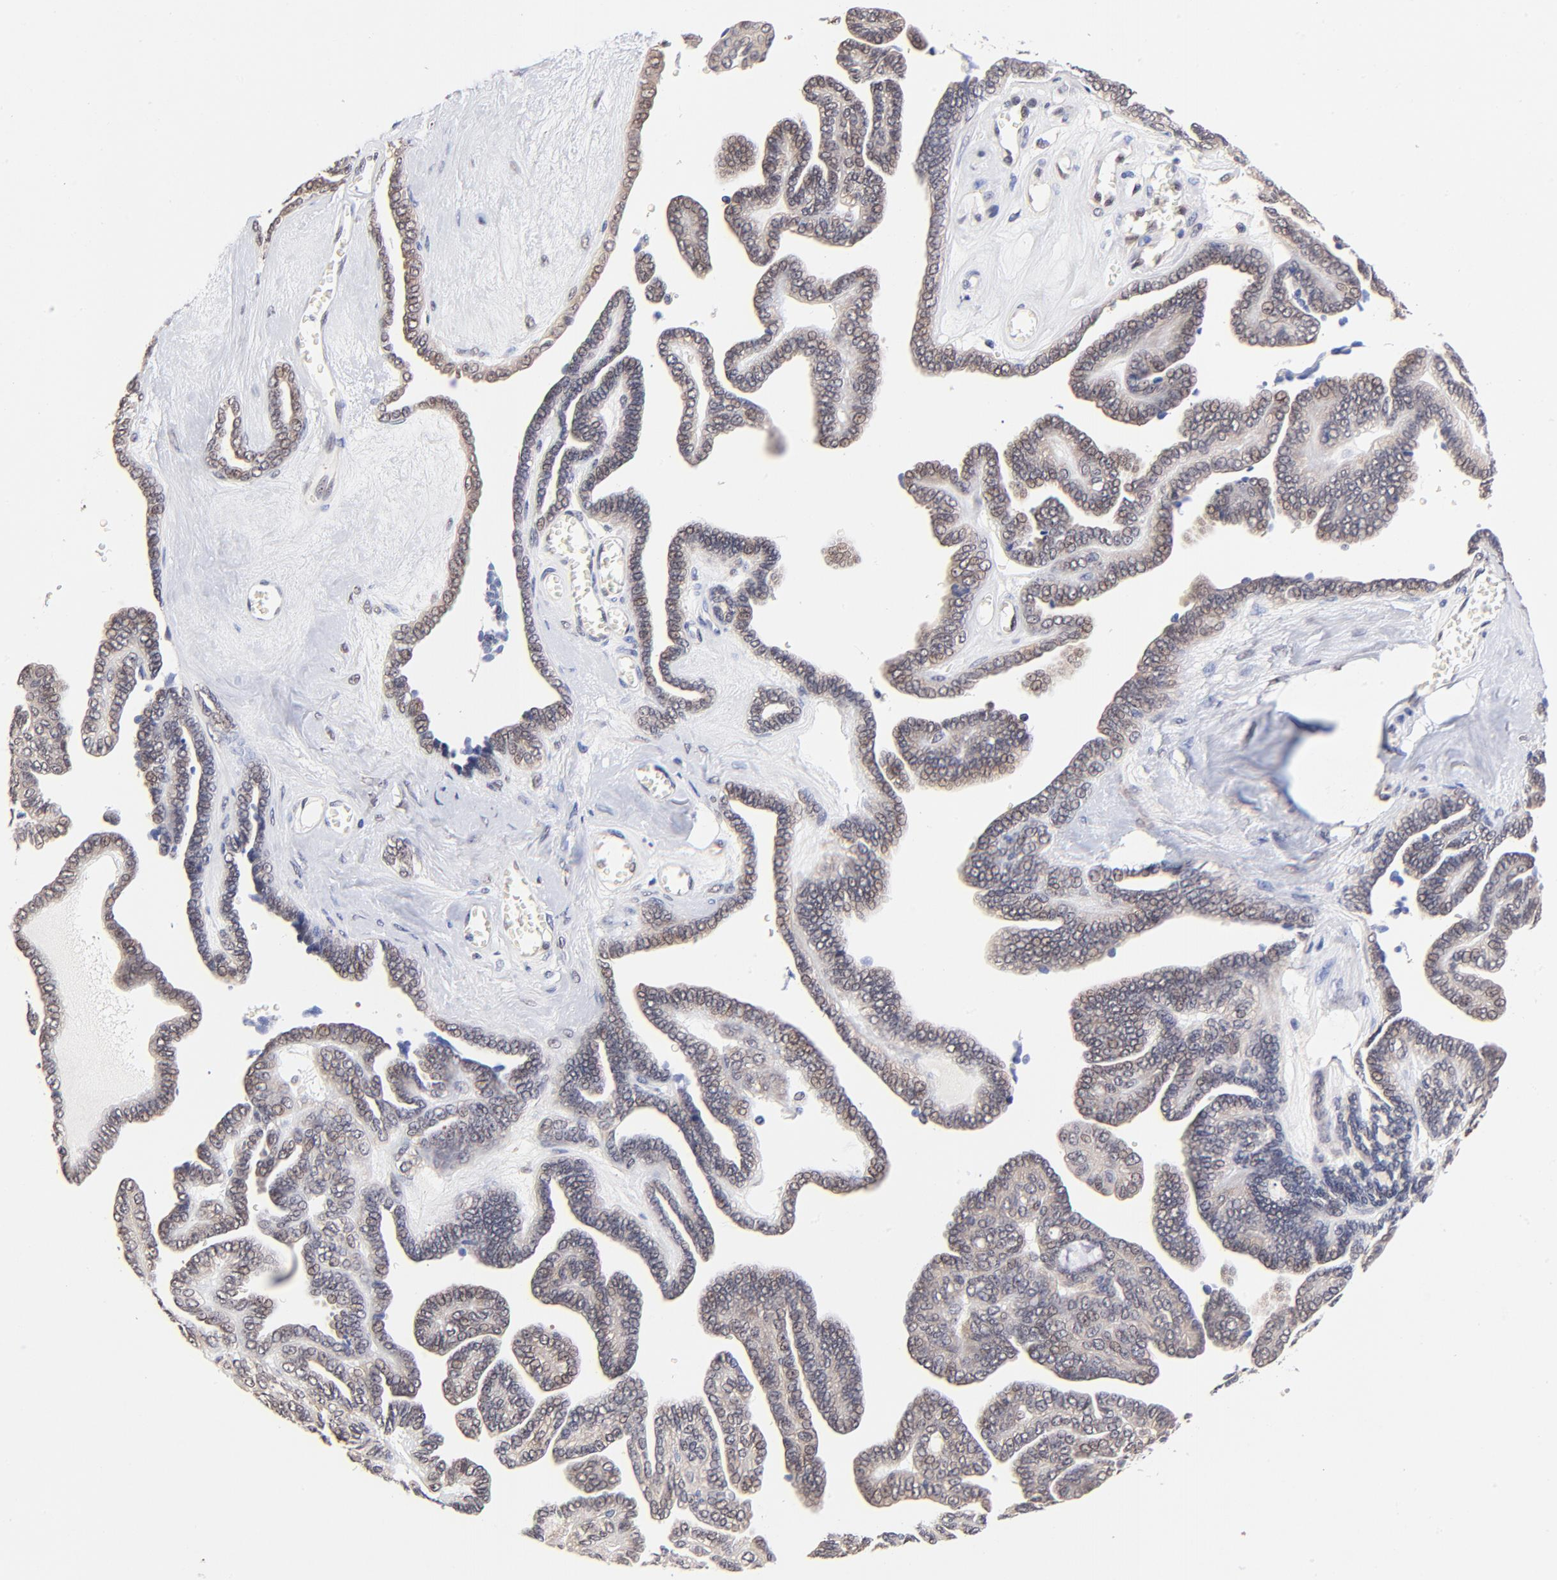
{"staining": {"intensity": "weak", "quantity": "25%-75%", "location": "nuclear"}, "tissue": "ovarian cancer", "cell_type": "Tumor cells", "image_type": "cancer", "snomed": [{"axis": "morphology", "description": "Cystadenocarcinoma, serous, NOS"}, {"axis": "topography", "description": "Ovary"}], "caption": "This micrograph exhibits ovarian cancer (serous cystadenocarcinoma) stained with immunohistochemistry (IHC) to label a protein in brown. The nuclear of tumor cells show weak positivity for the protein. Nuclei are counter-stained blue.", "gene": "TXNL1", "patient": {"sex": "female", "age": 71}}